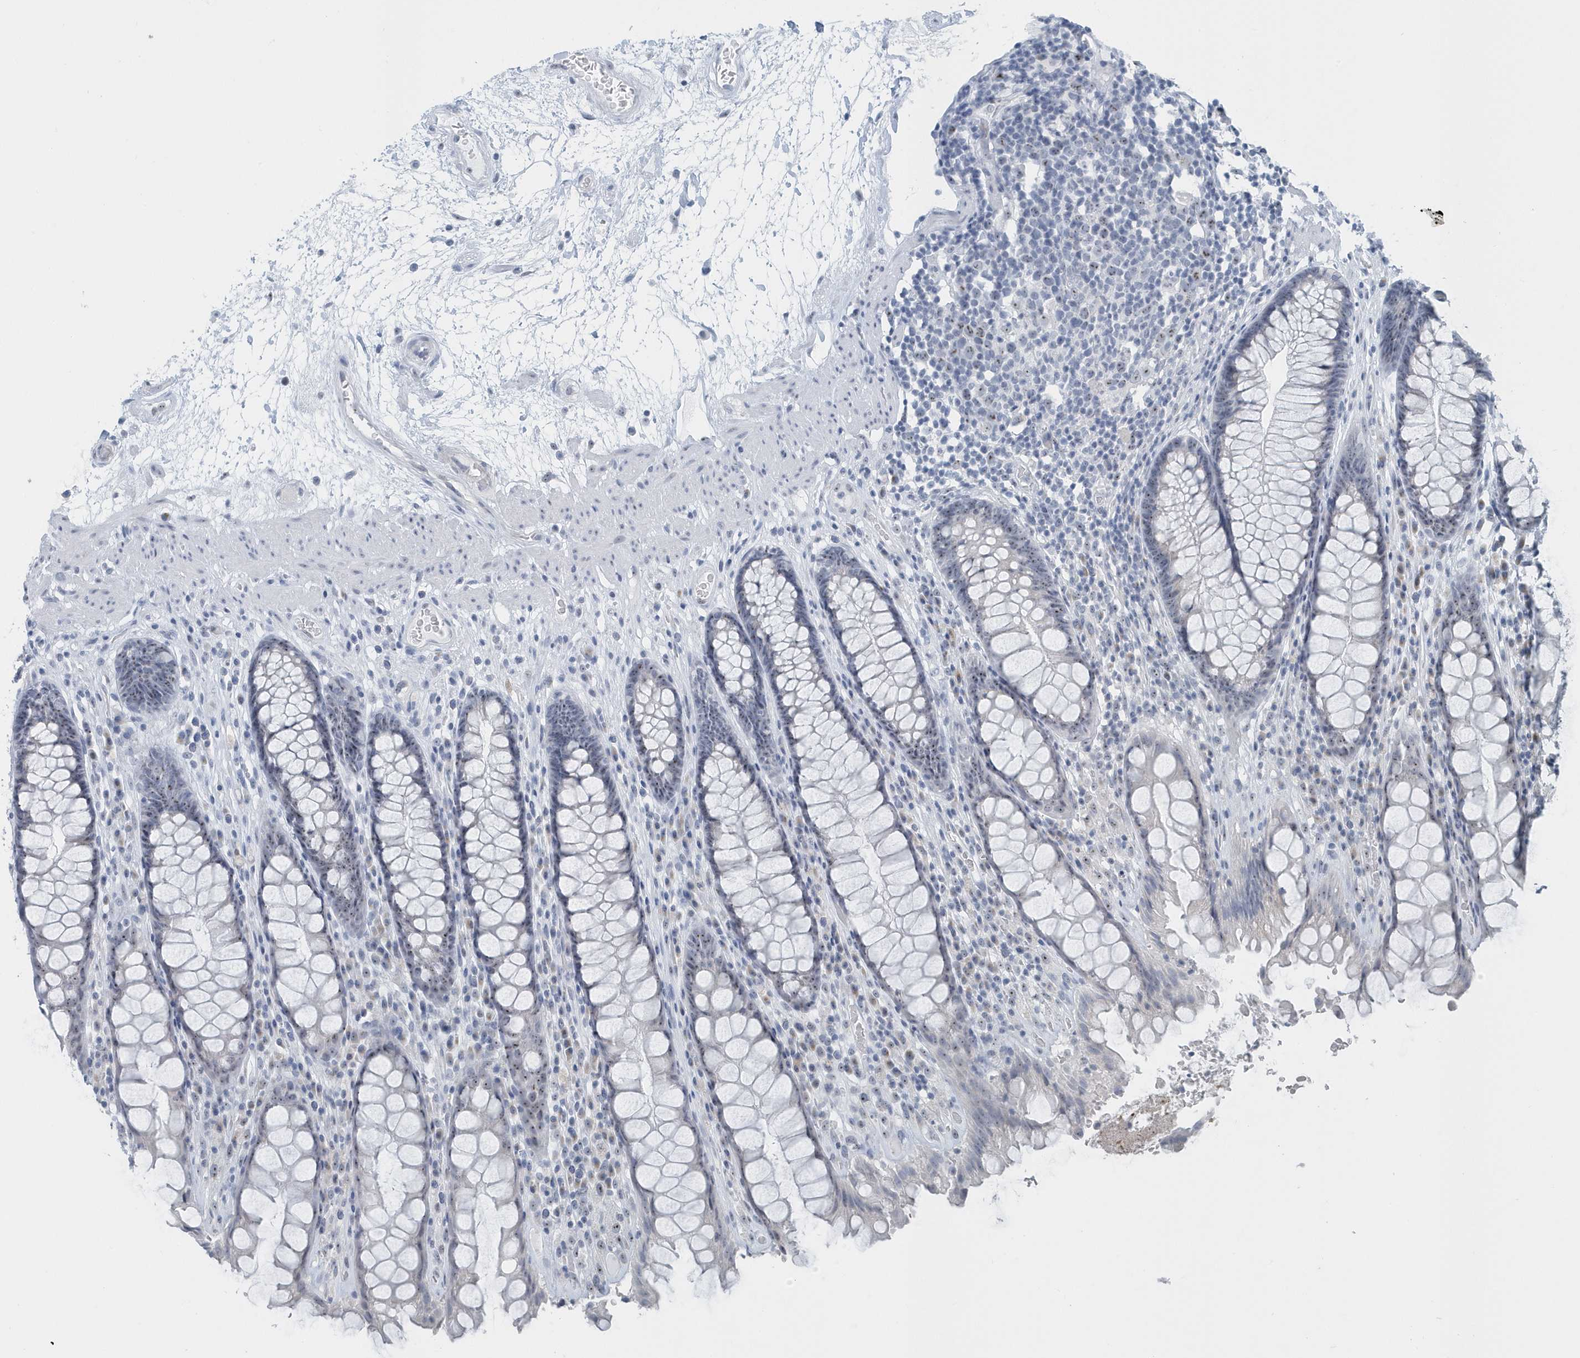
{"staining": {"intensity": "moderate", "quantity": "<25%", "location": "nuclear"}, "tissue": "rectum", "cell_type": "Glandular cells", "image_type": "normal", "snomed": [{"axis": "morphology", "description": "Normal tissue, NOS"}, {"axis": "topography", "description": "Rectum"}], "caption": "A histopathology image of human rectum stained for a protein reveals moderate nuclear brown staining in glandular cells.", "gene": "RPF2", "patient": {"sex": "male", "age": 64}}